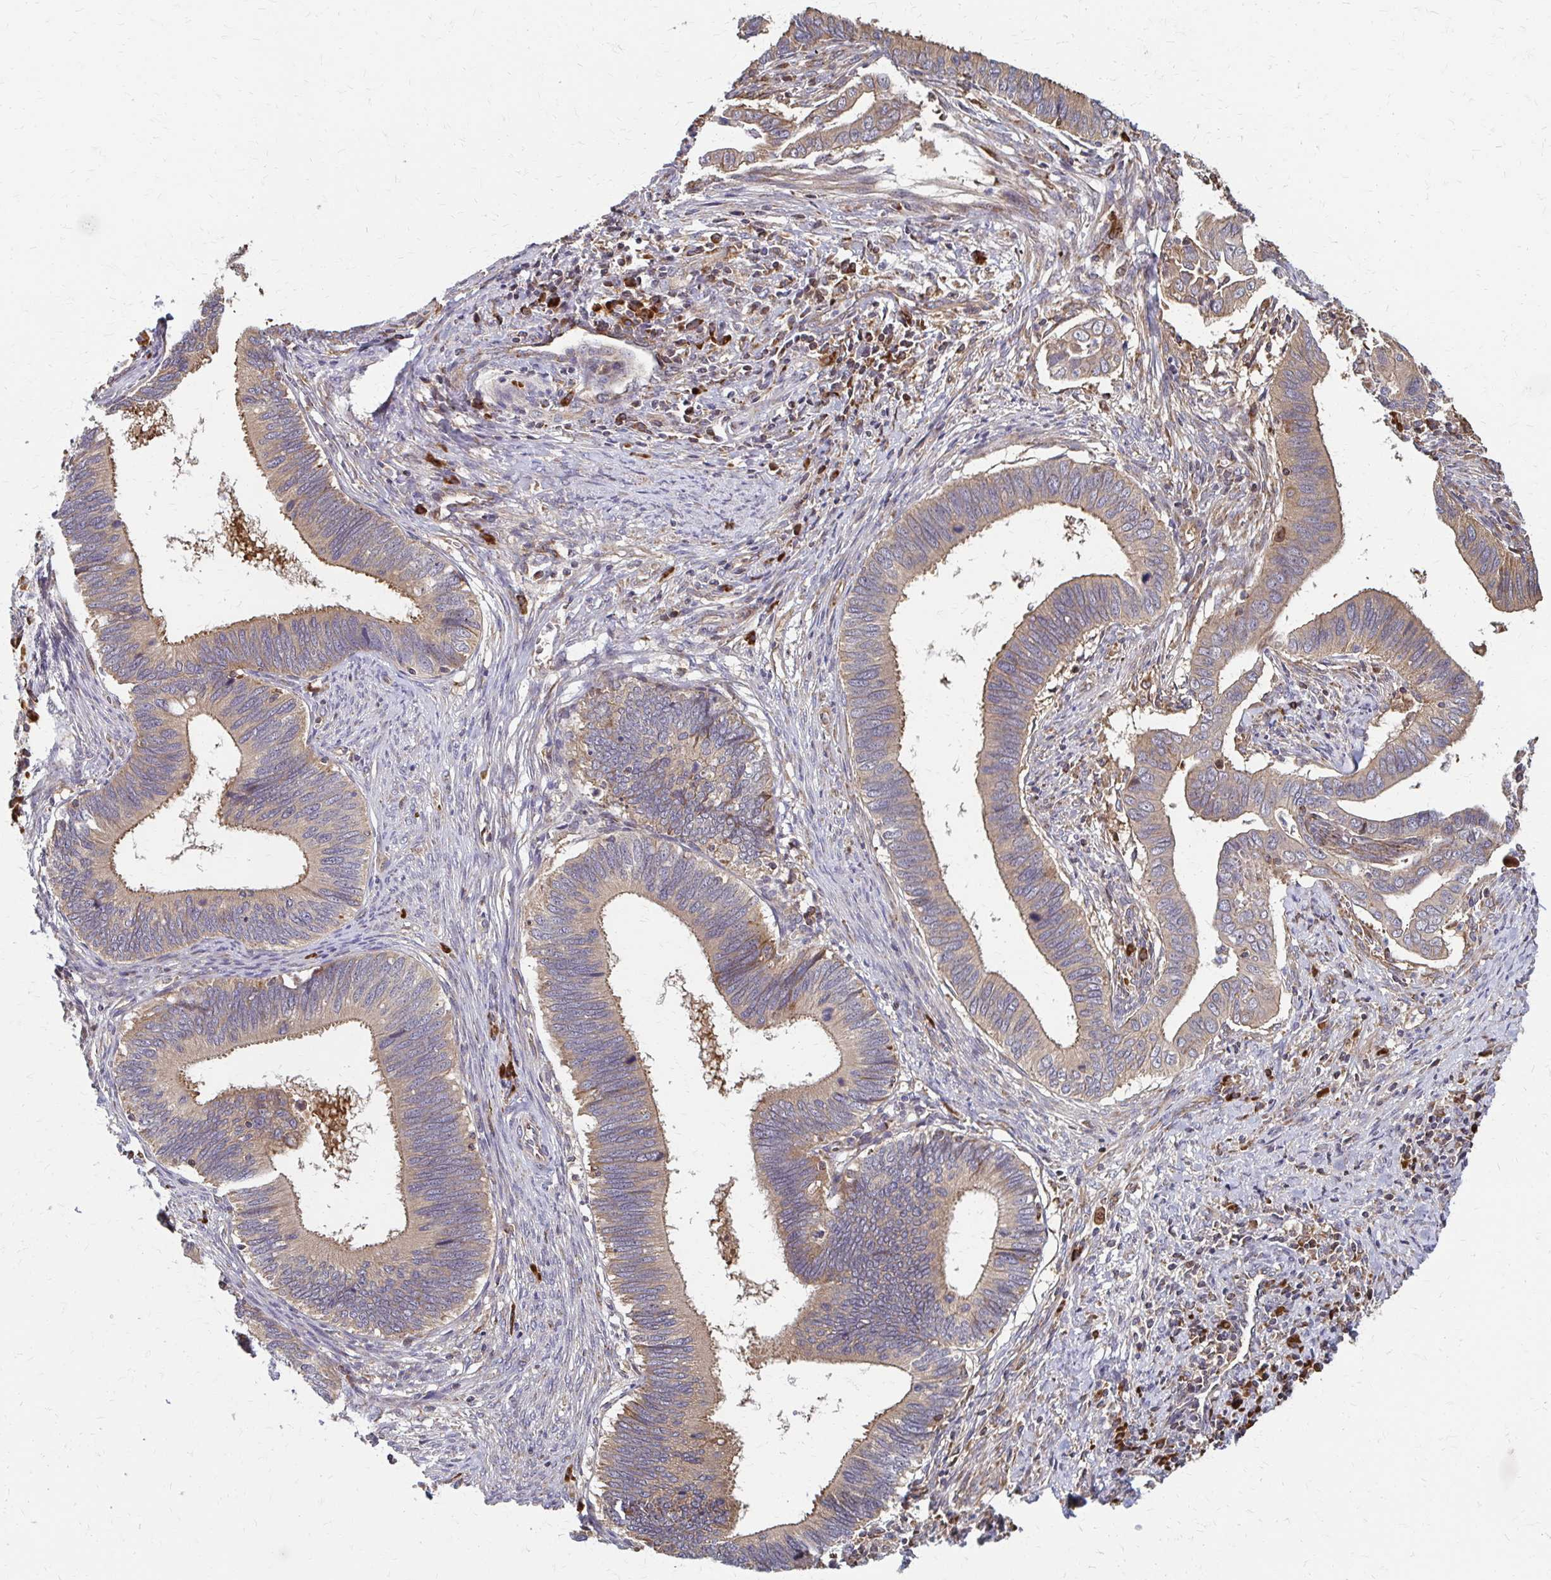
{"staining": {"intensity": "weak", "quantity": ">75%", "location": "cytoplasmic/membranous"}, "tissue": "cervical cancer", "cell_type": "Tumor cells", "image_type": "cancer", "snomed": [{"axis": "morphology", "description": "Adenocarcinoma, NOS"}, {"axis": "topography", "description": "Cervix"}], "caption": "Cervical adenocarcinoma stained for a protein reveals weak cytoplasmic/membranous positivity in tumor cells.", "gene": "EEF2", "patient": {"sex": "female", "age": 42}}